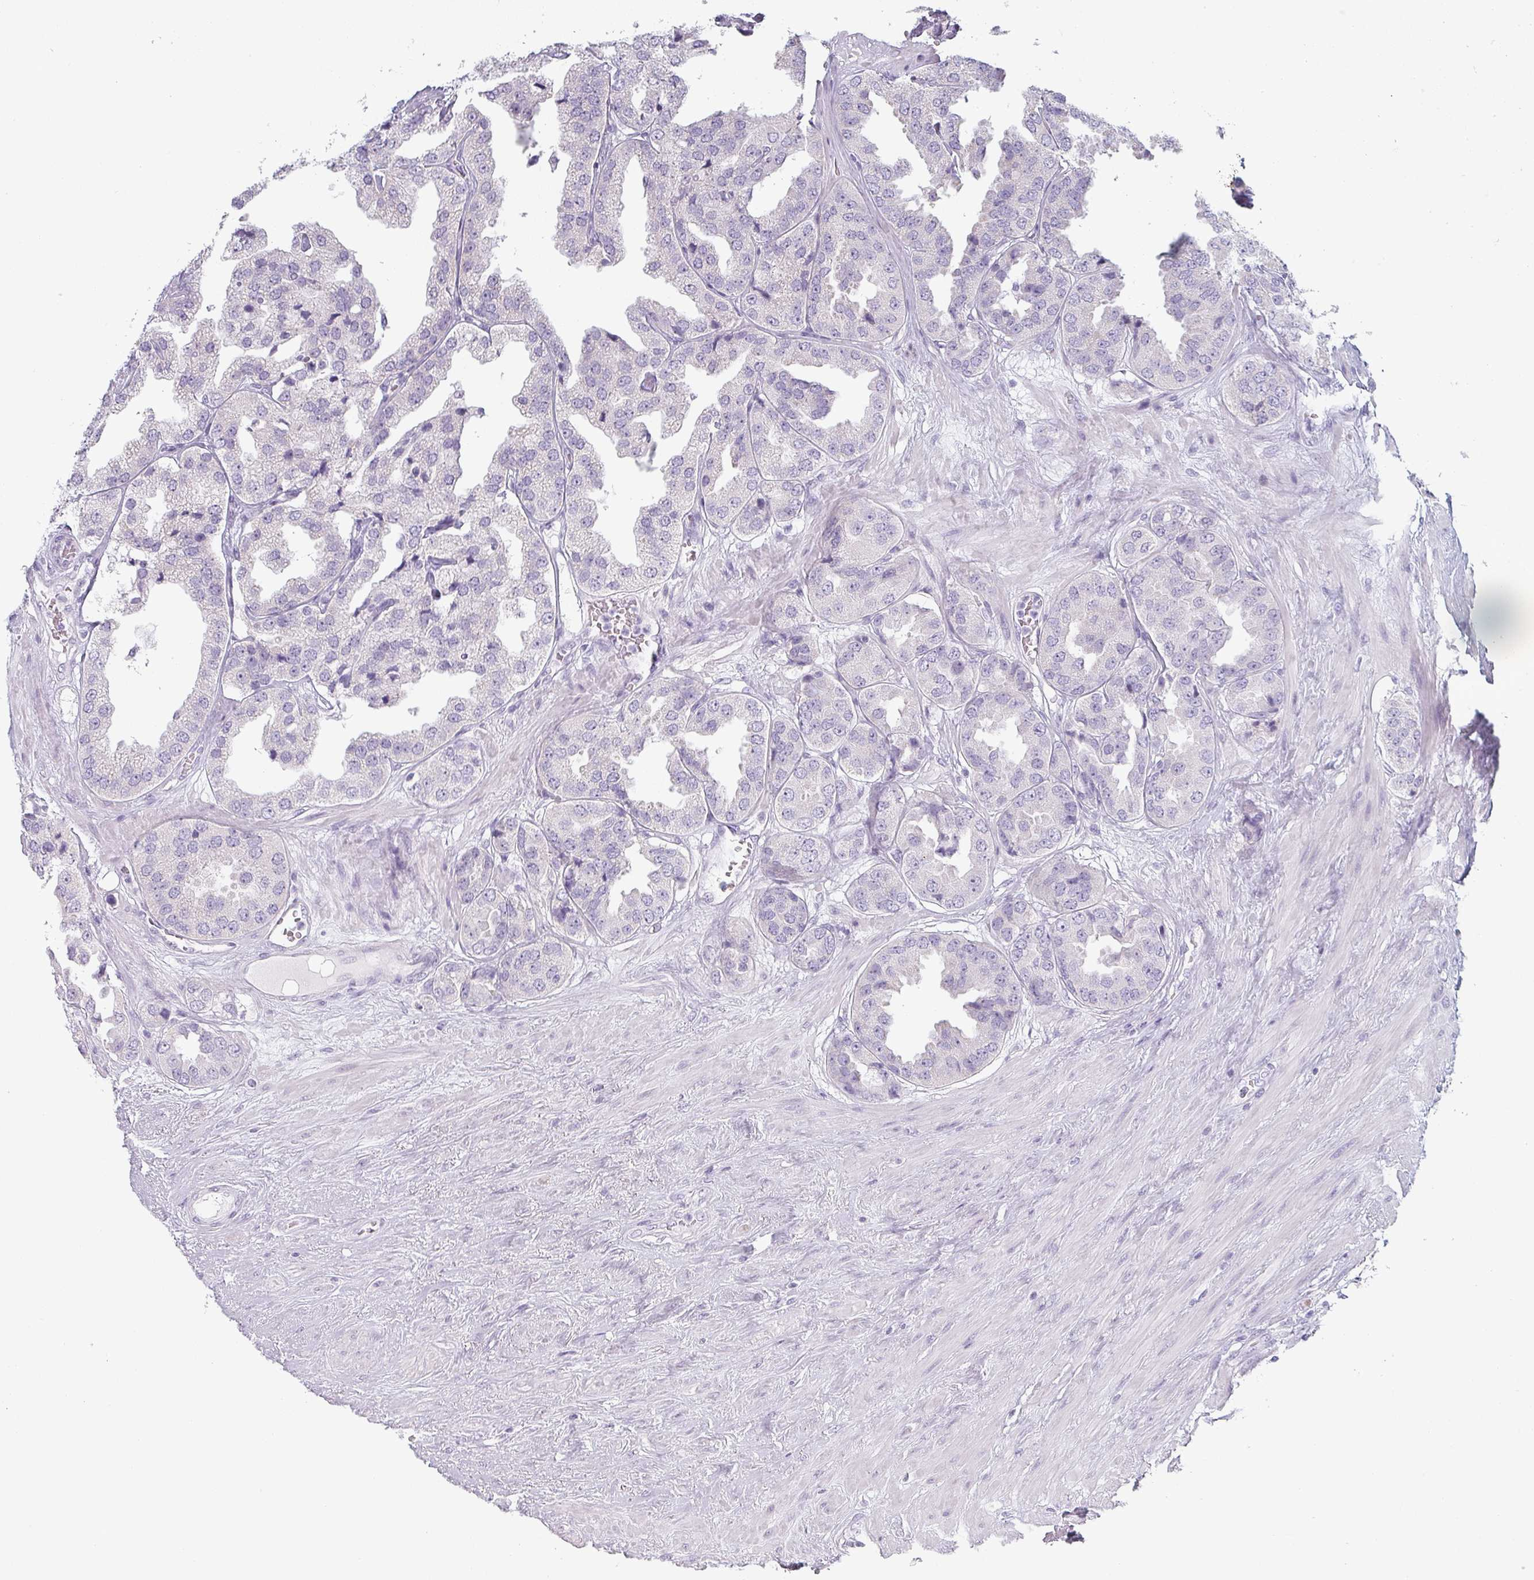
{"staining": {"intensity": "negative", "quantity": "none", "location": "none"}, "tissue": "prostate cancer", "cell_type": "Tumor cells", "image_type": "cancer", "snomed": [{"axis": "morphology", "description": "Adenocarcinoma, High grade"}, {"axis": "topography", "description": "Prostate"}], "caption": "DAB immunohistochemical staining of human prostate cancer (adenocarcinoma (high-grade)) reveals no significant staining in tumor cells. The staining is performed using DAB brown chromogen with nuclei counter-stained in using hematoxylin.", "gene": "SFTPA1", "patient": {"sex": "male", "age": 63}}